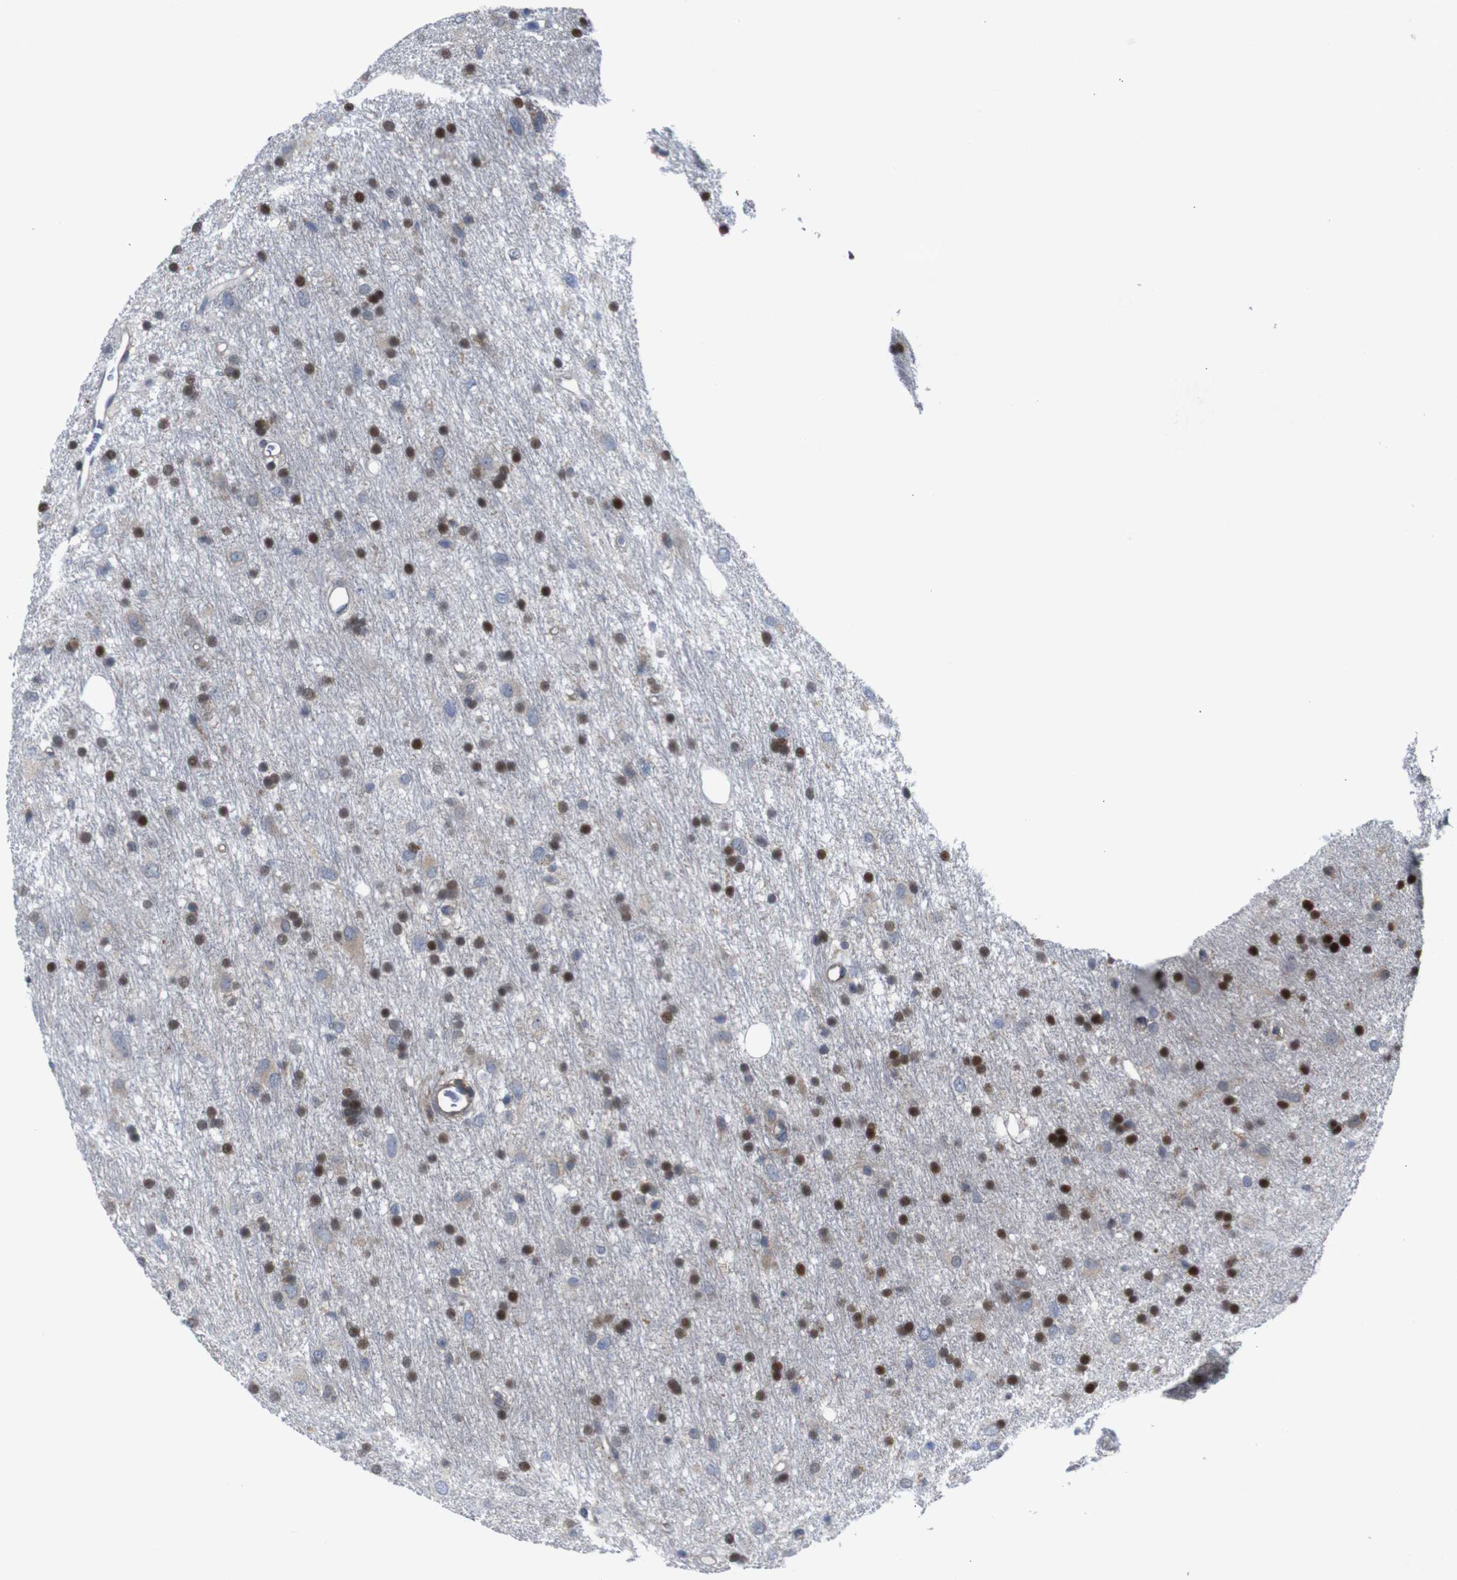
{"staining": {"intensity": "moderate", "quantity": "25%-75%", "location": "nuclear"}, "tissue": "glioma", "cell_type": "Tumor cells", "image_type": "cancer", "snomed": [{"axis": "morphology", "description": "Glioma, malignant, Low grade"}, {"axis": "topography", "description": "Brain"}], "caption": "High-power microscopy captured an immunohistochemistry (IHC) micrograph of glioma, revealing moderate nuclear positivity in about 25%-75% of tumor cells.", "gene": "PTPN1", "patient": {"sex": "male", "age": 77}}